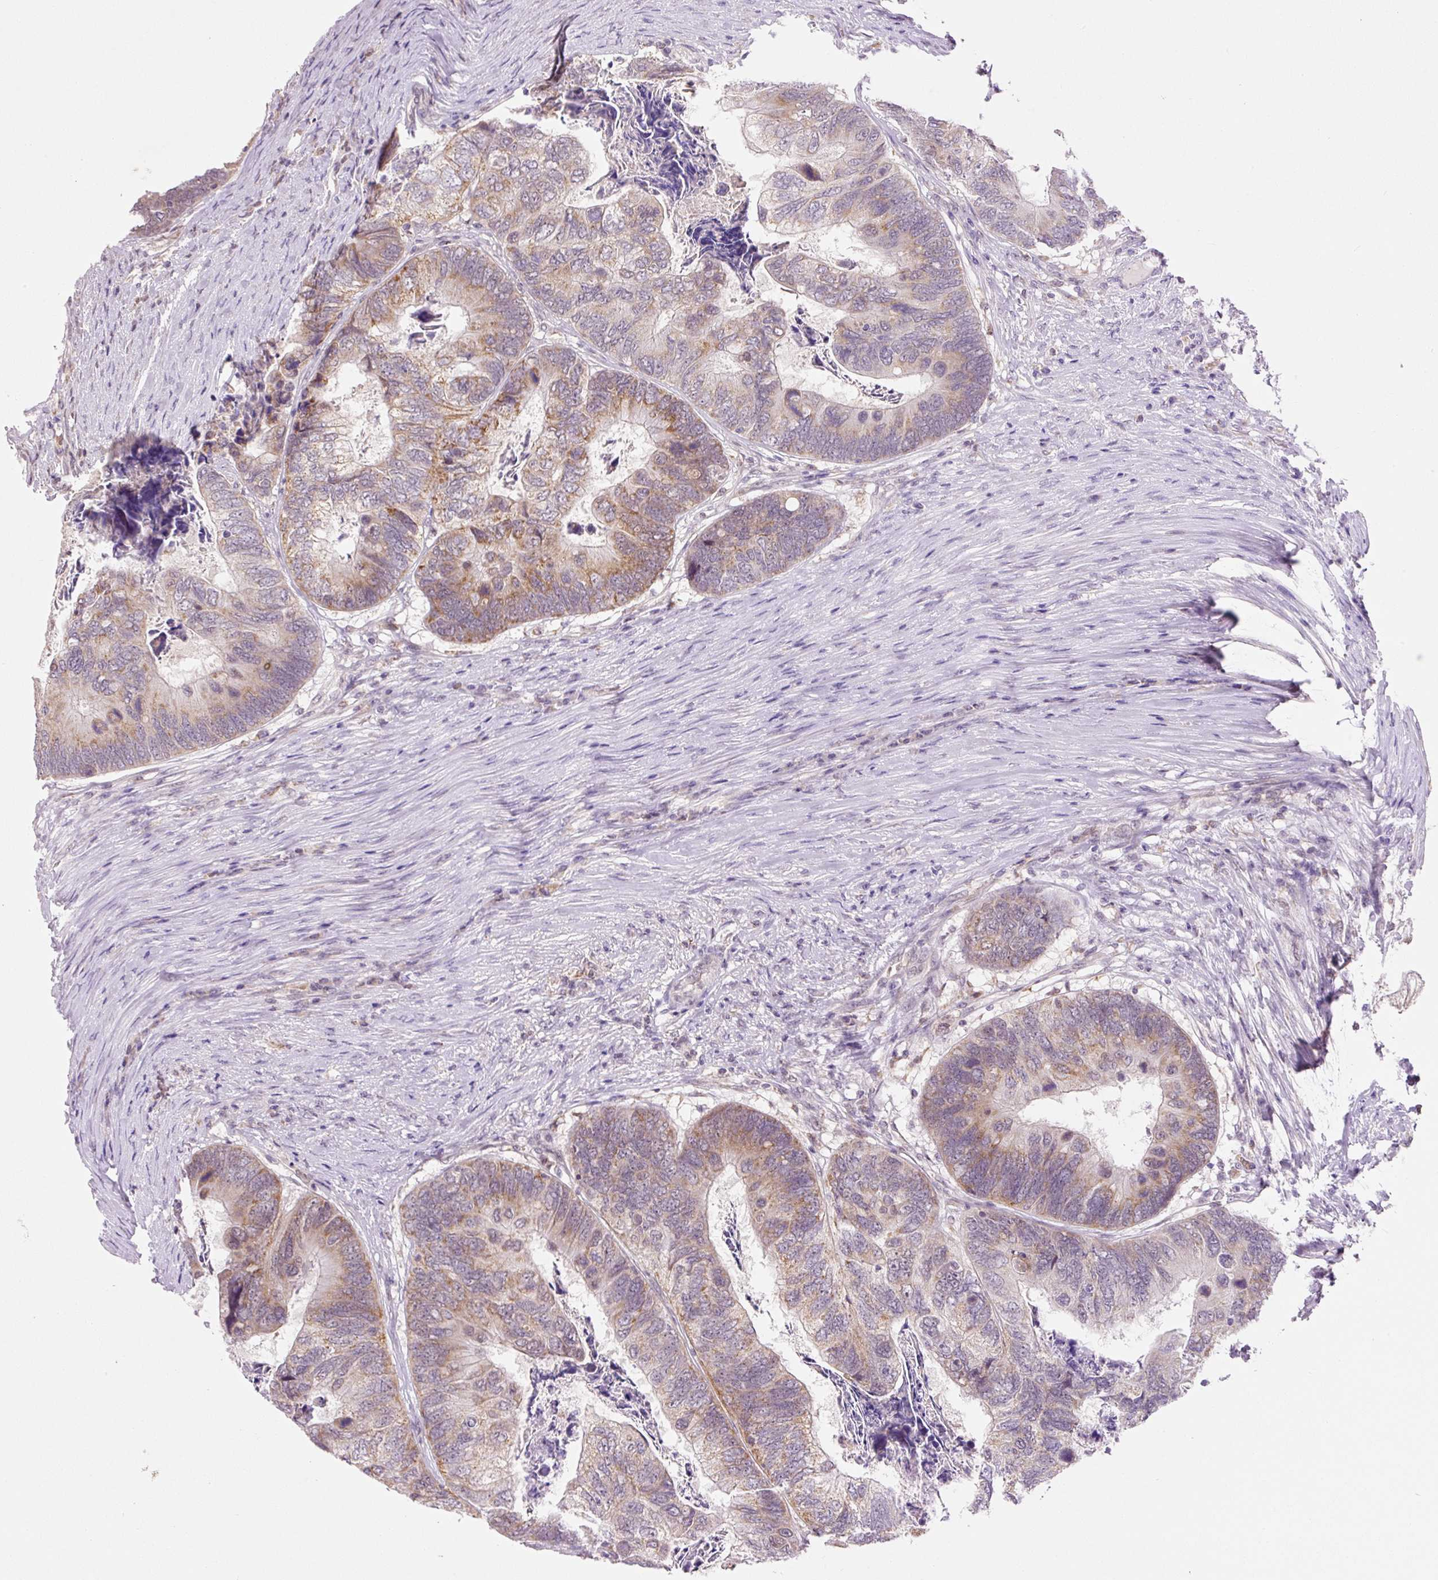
{"staining": {"intensity": "weak", "quantity": "<25%", "location": "cytoplasmic/membranous"}, "tissue": "colorectal cancer", "cell_type": "Tumor cells", "image_type": "cancer", "snomed": [{"axis": "morphology", "description": "Adenocarcinoma, NOS"}, {"axis": "topography", "description": "Colon"}], "caption": "High power microscopy photomicrograph of an immunohistochemistry (IHC) image of adenocarcinoma (colorectal), revealing no significant positivity in tumor cells.", "gene": "PCK2", "patient": {"sex": "female", "age": 67}}